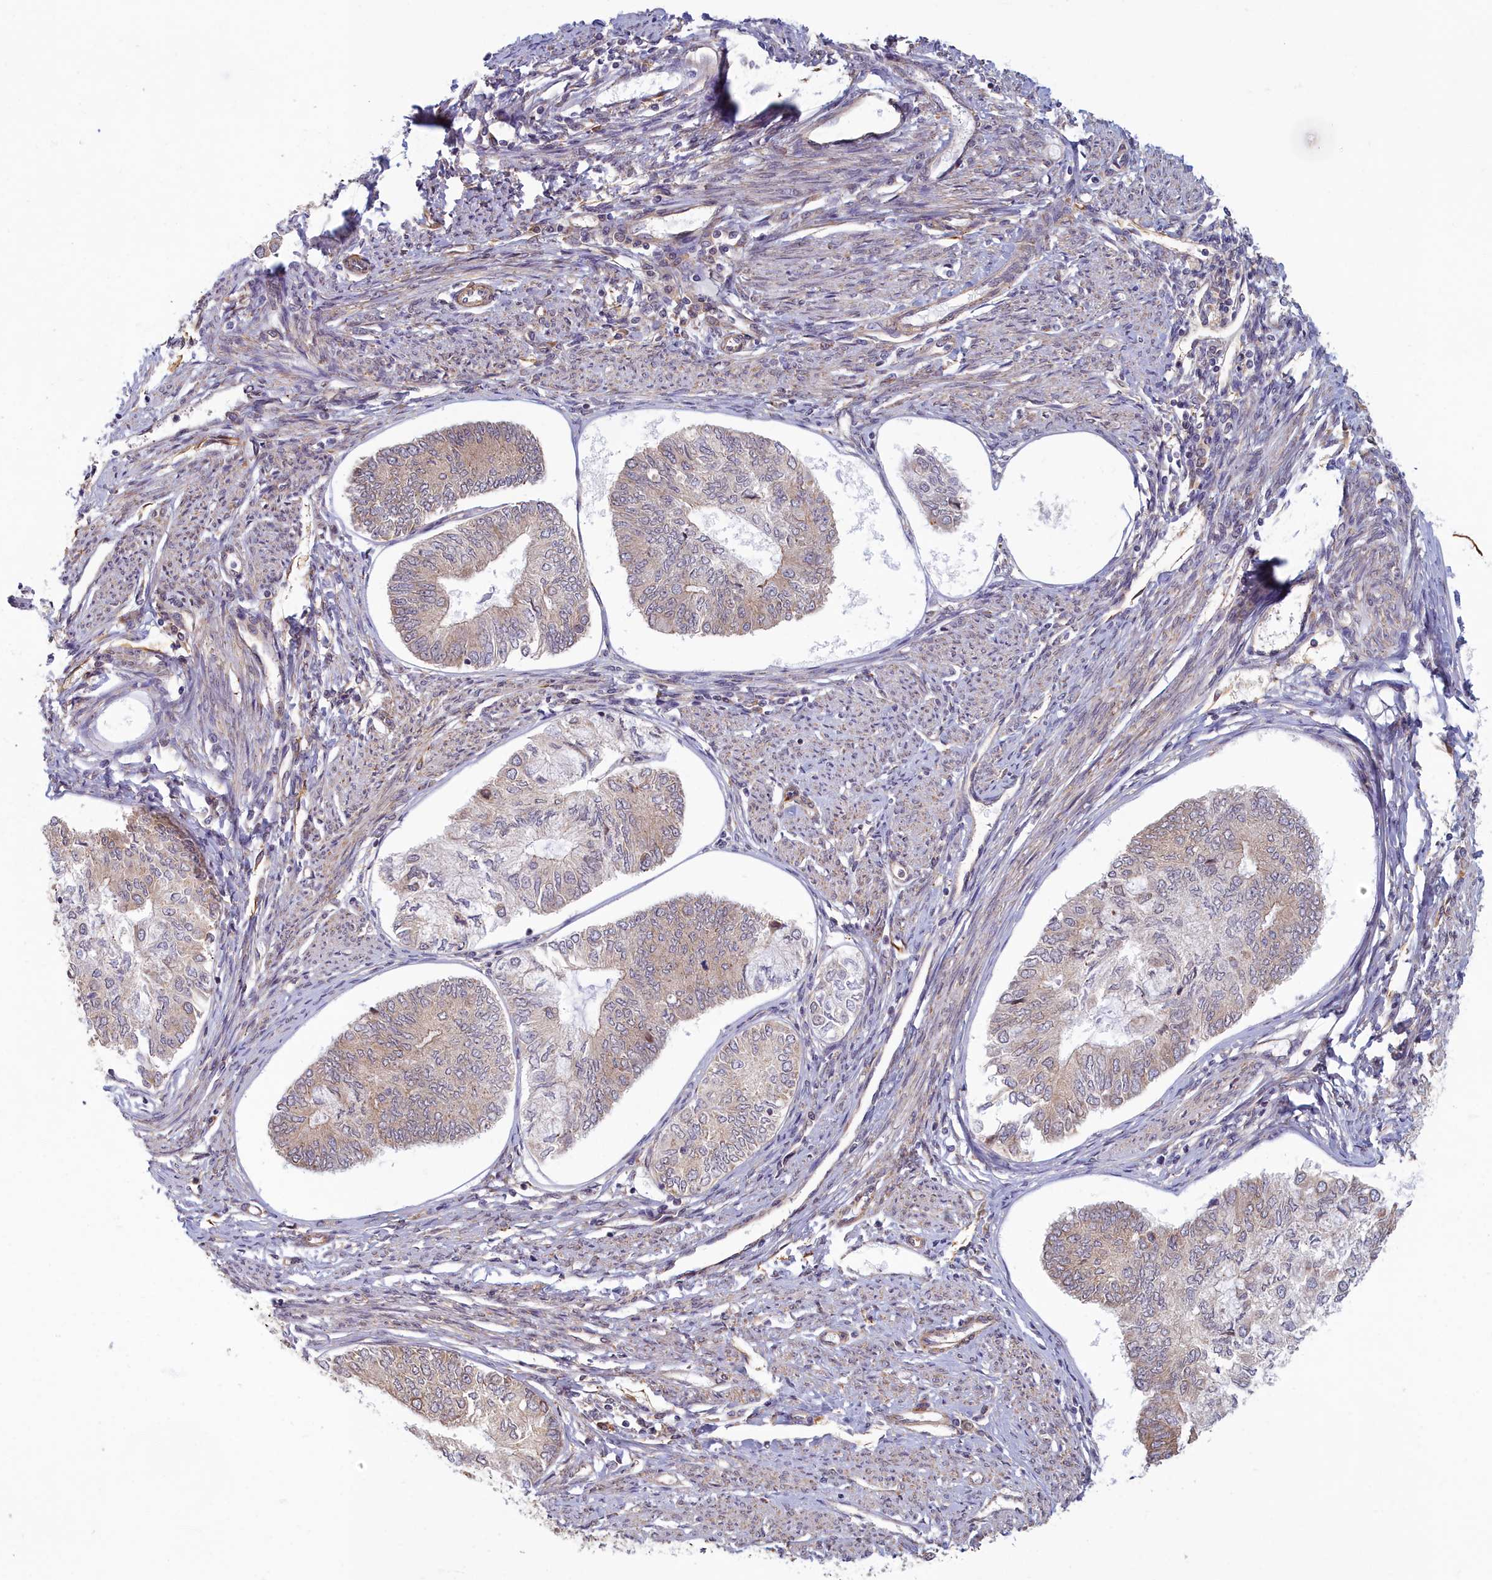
{"staining": {"intensity": "weak", "quantity": "<25%", "location": "cytoplasmic/membranous"}, "tissue": "endometrial cancer", "cell_type": "Tumor cells", "image_type": "cancer", "snomed": [{"axis": "morphology", "description": "Adenocarcinoma, NOS"}, {"axis": "topography", "description": "Endometrium"}], "caption": "High power microscopy image of an immunohistochemistry image of endometrial adenocarcinoma, revealing no significant positivity in tumor cells.", "gene": "MAK16", "patient": {"sex": "female", "age": 68}}